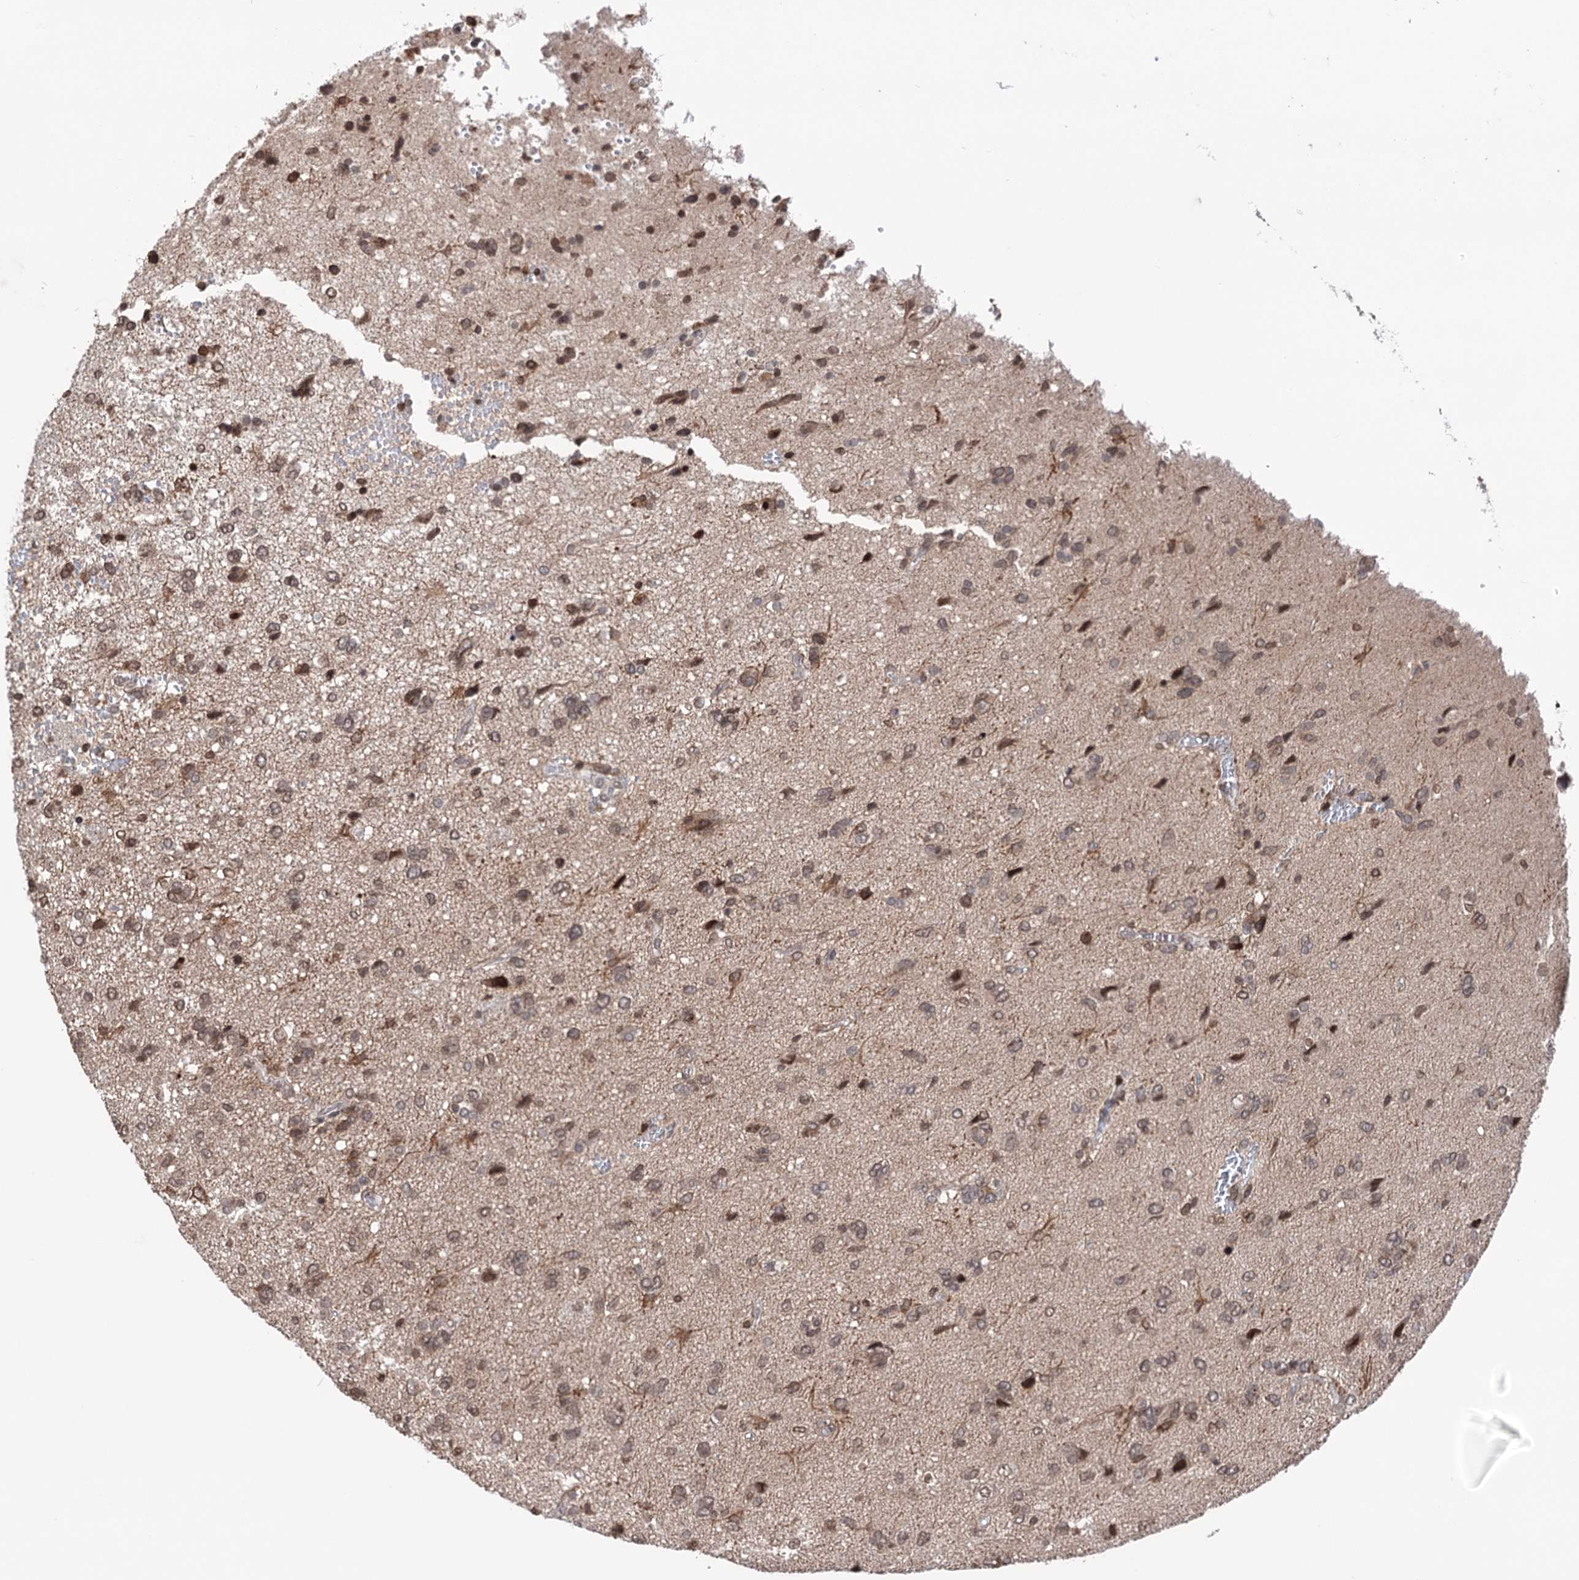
{"staining": {"intensity": "moderate", "quantity": ">75%", "location": "nuclear"}, "tissue": "glioma", "cell_type": "Tumor cells", "image_type": "cancer", "snomed": [{"axis": "morphology", "description": "Glioma, malignant, High grade"}, {"axis": "topography", "description": "Brain"}], "caption": "Malignant high-grade glioma tissue exhibits moderate nuclear staining in approximately >75% of tumor cells, visualized by immunohistochemistry.", "gene": "CCDC77", "patient": {"sex": "female", "age": 59}}